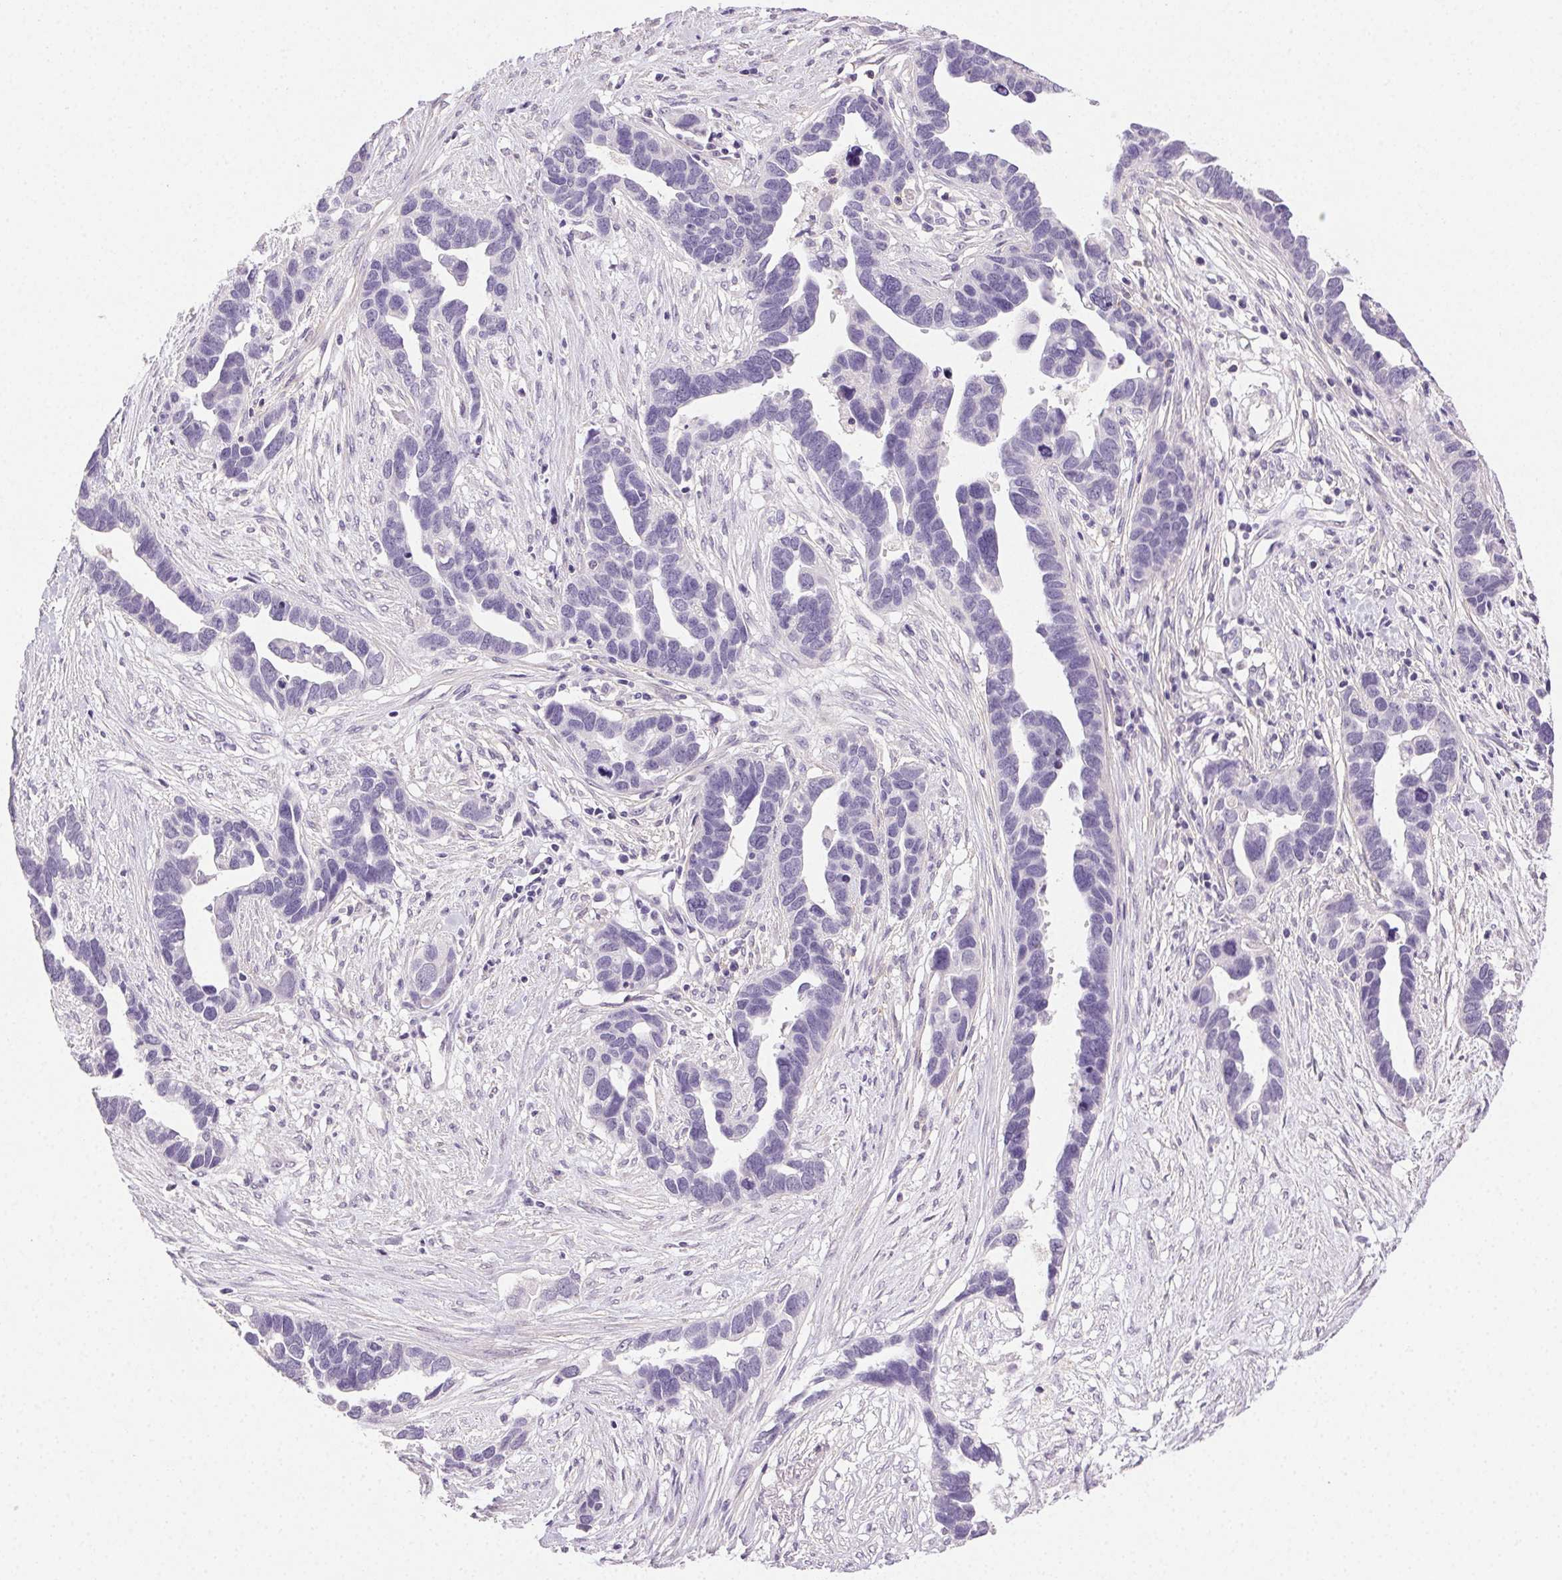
{"staining": {"intensity": "negative", "quantity": "none", "location": "none"}, "tissue": "ovarian cancer", "cell_type": "Tumor cells", "image_type": "cancer", "snomed": [{"axis": "morphology", "description": "Cystadenocarcinoma, serous, NOS"}, {"axis": "topography", "description": "Ovary"}], "caption": "High power microscopy micrograph of an immunohistochemistry (IHC) histopathology image of serous cystadenocarcinoma (ovarian), revealing no significant positivity in tumor cells. The staining was performed using DAB (3,3'-diaminobenzidine) to visualize the protein expression in brown, while the nuclei were stained in blue with hematoxylin (Magnification: 20x).", "gene": "AKAP5", "patient": {"sex": "female", "age": 54}}